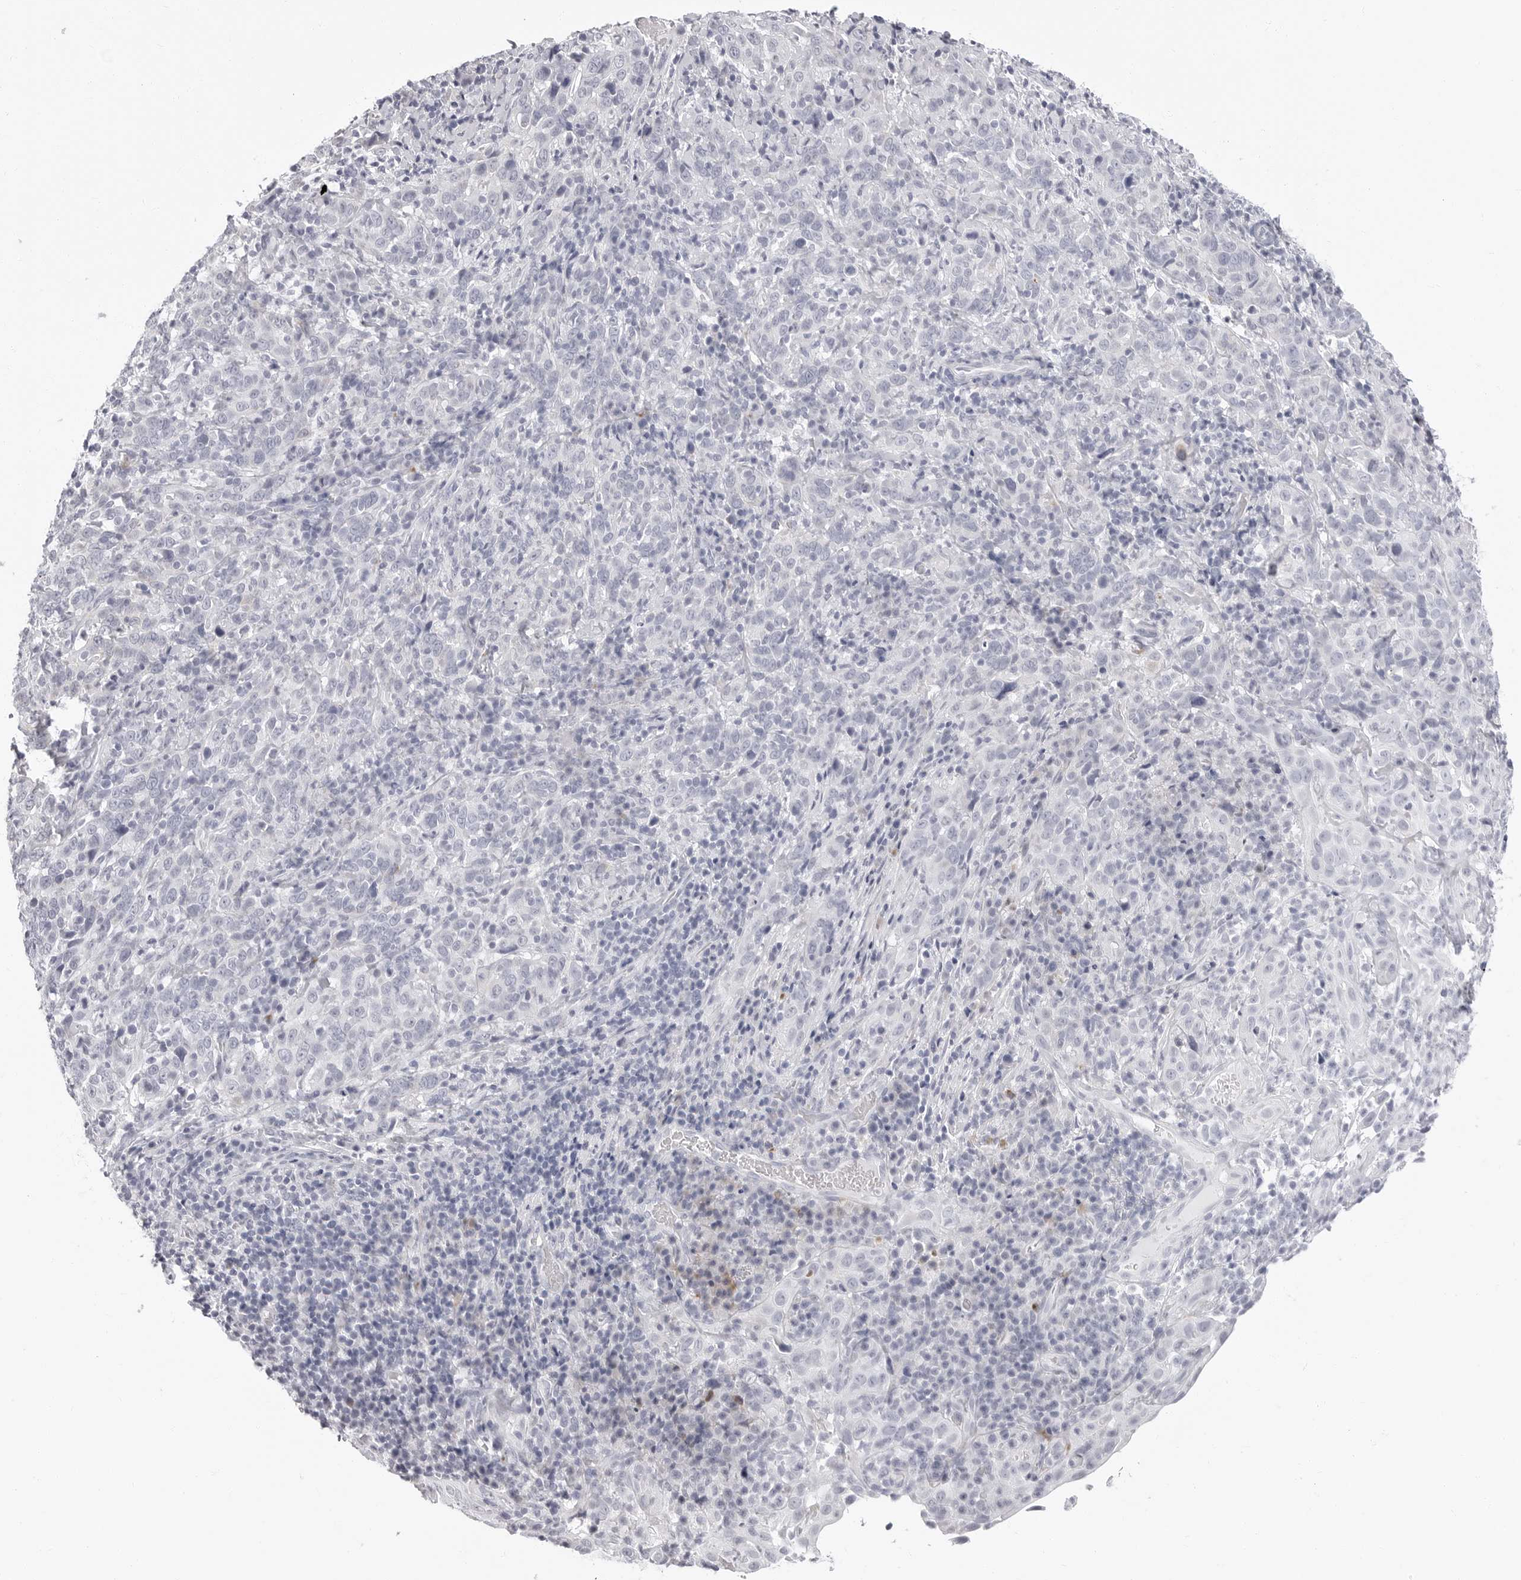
{"staining": {"intensity": "negative", "quantity": "none", "location": "none"}, "tissue": "cervical cancer", "cell_type": "Tumor cells", "image_type": "cancer", "snomed": [{"axis": "morphology", "description": "Squamous cell carcinoma, NOS"}, {"axis": "topography", "description": "Cervix"}], "caption": "This is a image of immunohistochemistry staining of squamous cell carcinoma (cervical), which shows no expression in tumor cells. (Immunohistochemistry (ihc), brightfield microscopy, high magnification).", "gene": "ERICH3", "patient": {"sex": "female", "age": 46}}